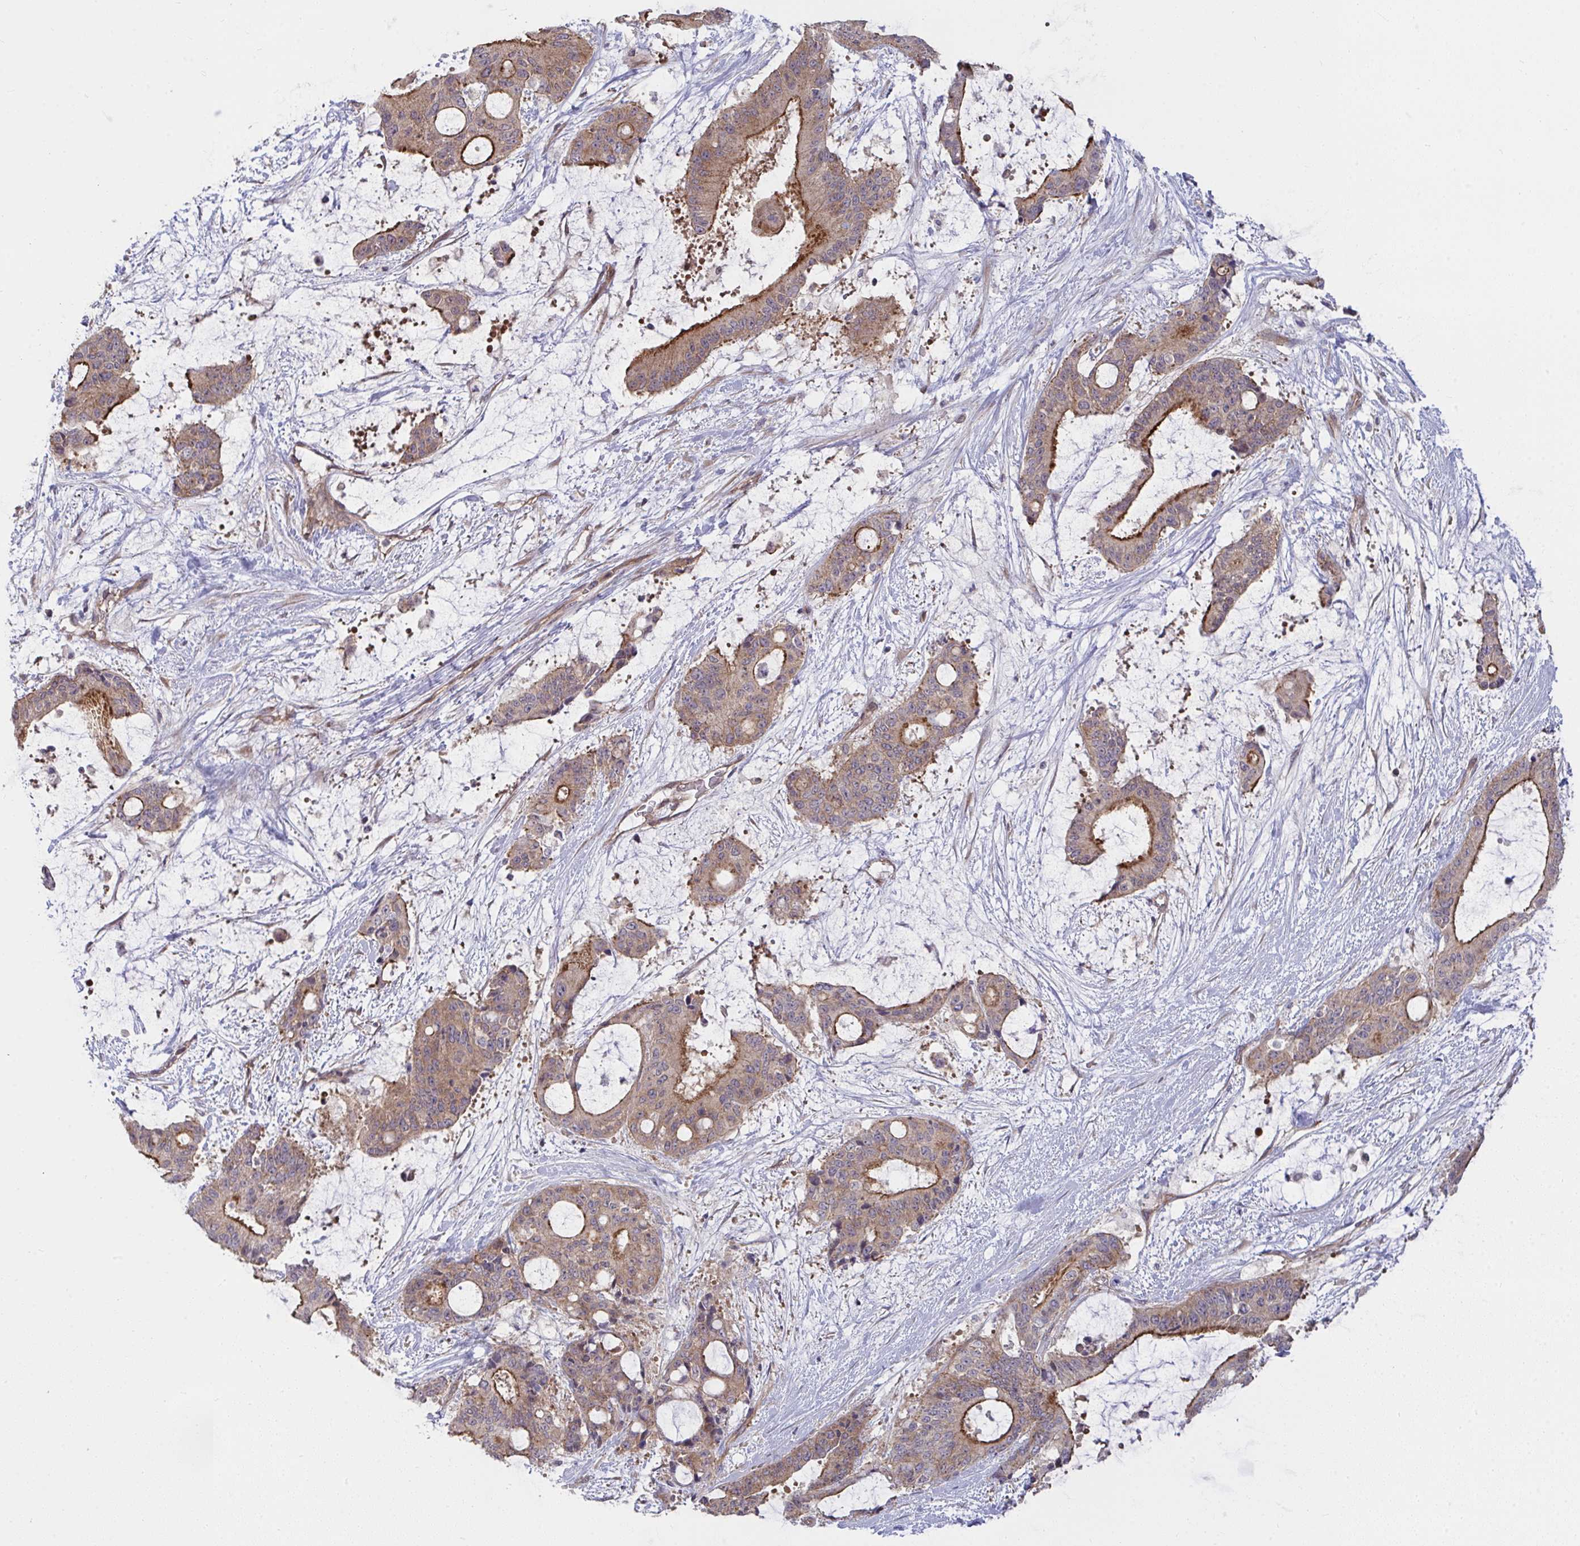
{"staining": {"intensity": "moderate", "quantity": ">75%", "location": "cytoplasmic/membranous"}, "tissue": "liver cancer", "cell_type": "Tumor cells", "image_type": "cancer", "snomed": [{"axis": "morphology", "description": "Normal tissue, NOS"}, {"axis": "morphology", "description": "Cholangiocarcinoma"}, {"axis": "topography", "description": "Liver"}, {"axis": "topography", "description": "Peripheral nerve tissue"}], "caption": "A histopathology image of human liver cholangiocarcinoma stained for a protein reveals moderate cytoplasmic/membranous brown staining in tumor cells. The staining was performed using DAB (3,3'-diaminobenzidine) to visualize the protein expression in brown, while the nuclei were stained in blue with hematoxylin (Magnification: 20x).", "gene": "CASP9", "patient": {"sex": "female", "age": 73}}